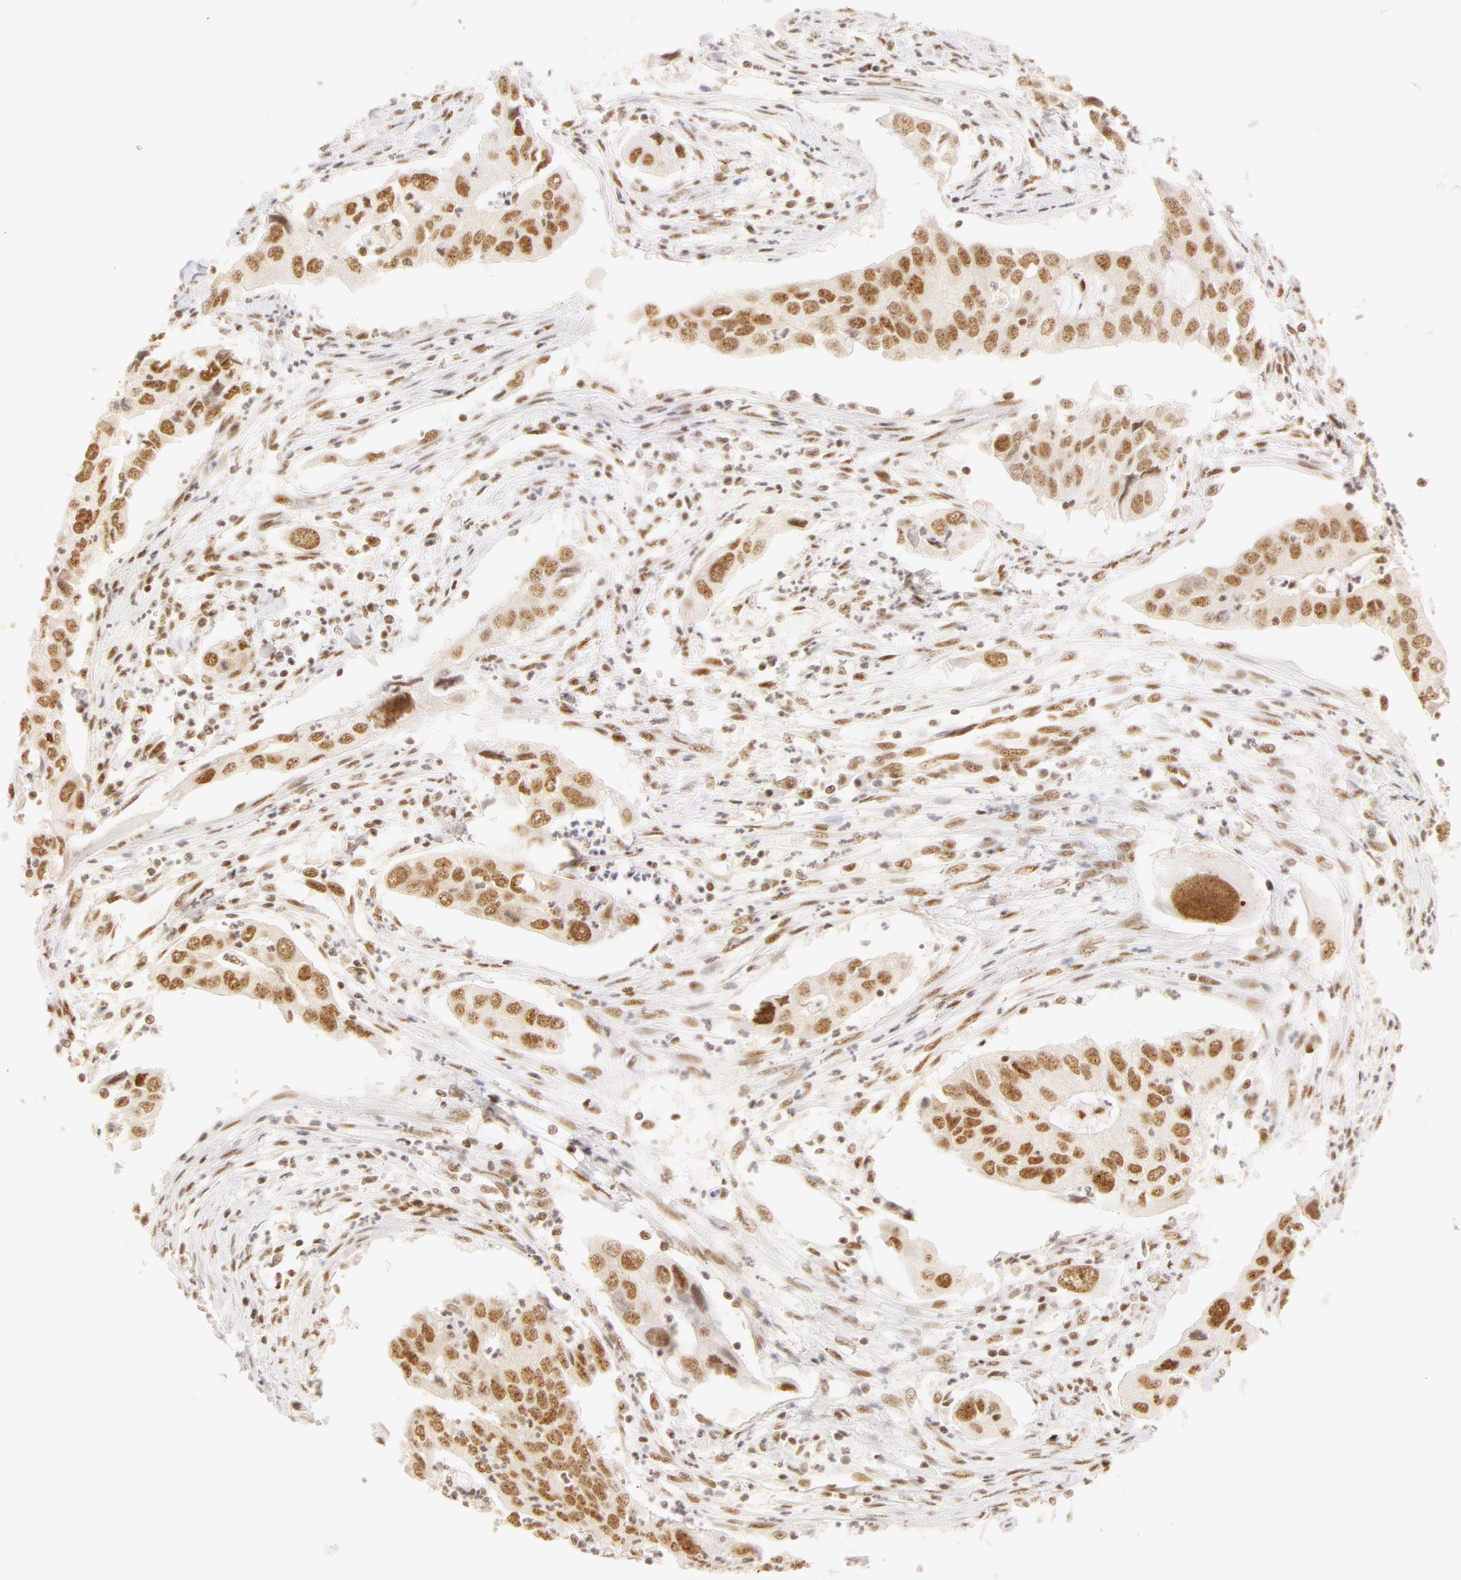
{"staining": {"intensity": "moderate", "quantity": ">75%", "location": "nuclear"}, "tissue": "lung cancer", "cell_type": "Tumor cells", "image_type": "cancer", "snomed": [{"axis": "morphology", "description": "Adenocarcinoma, NOS"}, {"axis": "topography", "description": "Lung"}], "caption": "Immunohistochemical staining of human lung cancer shows medium levels of moderate nuclear expression in approximately >75% of tumor cells.", "gene": "RBM39", "patient": {"sex": "male", "age": 48}}